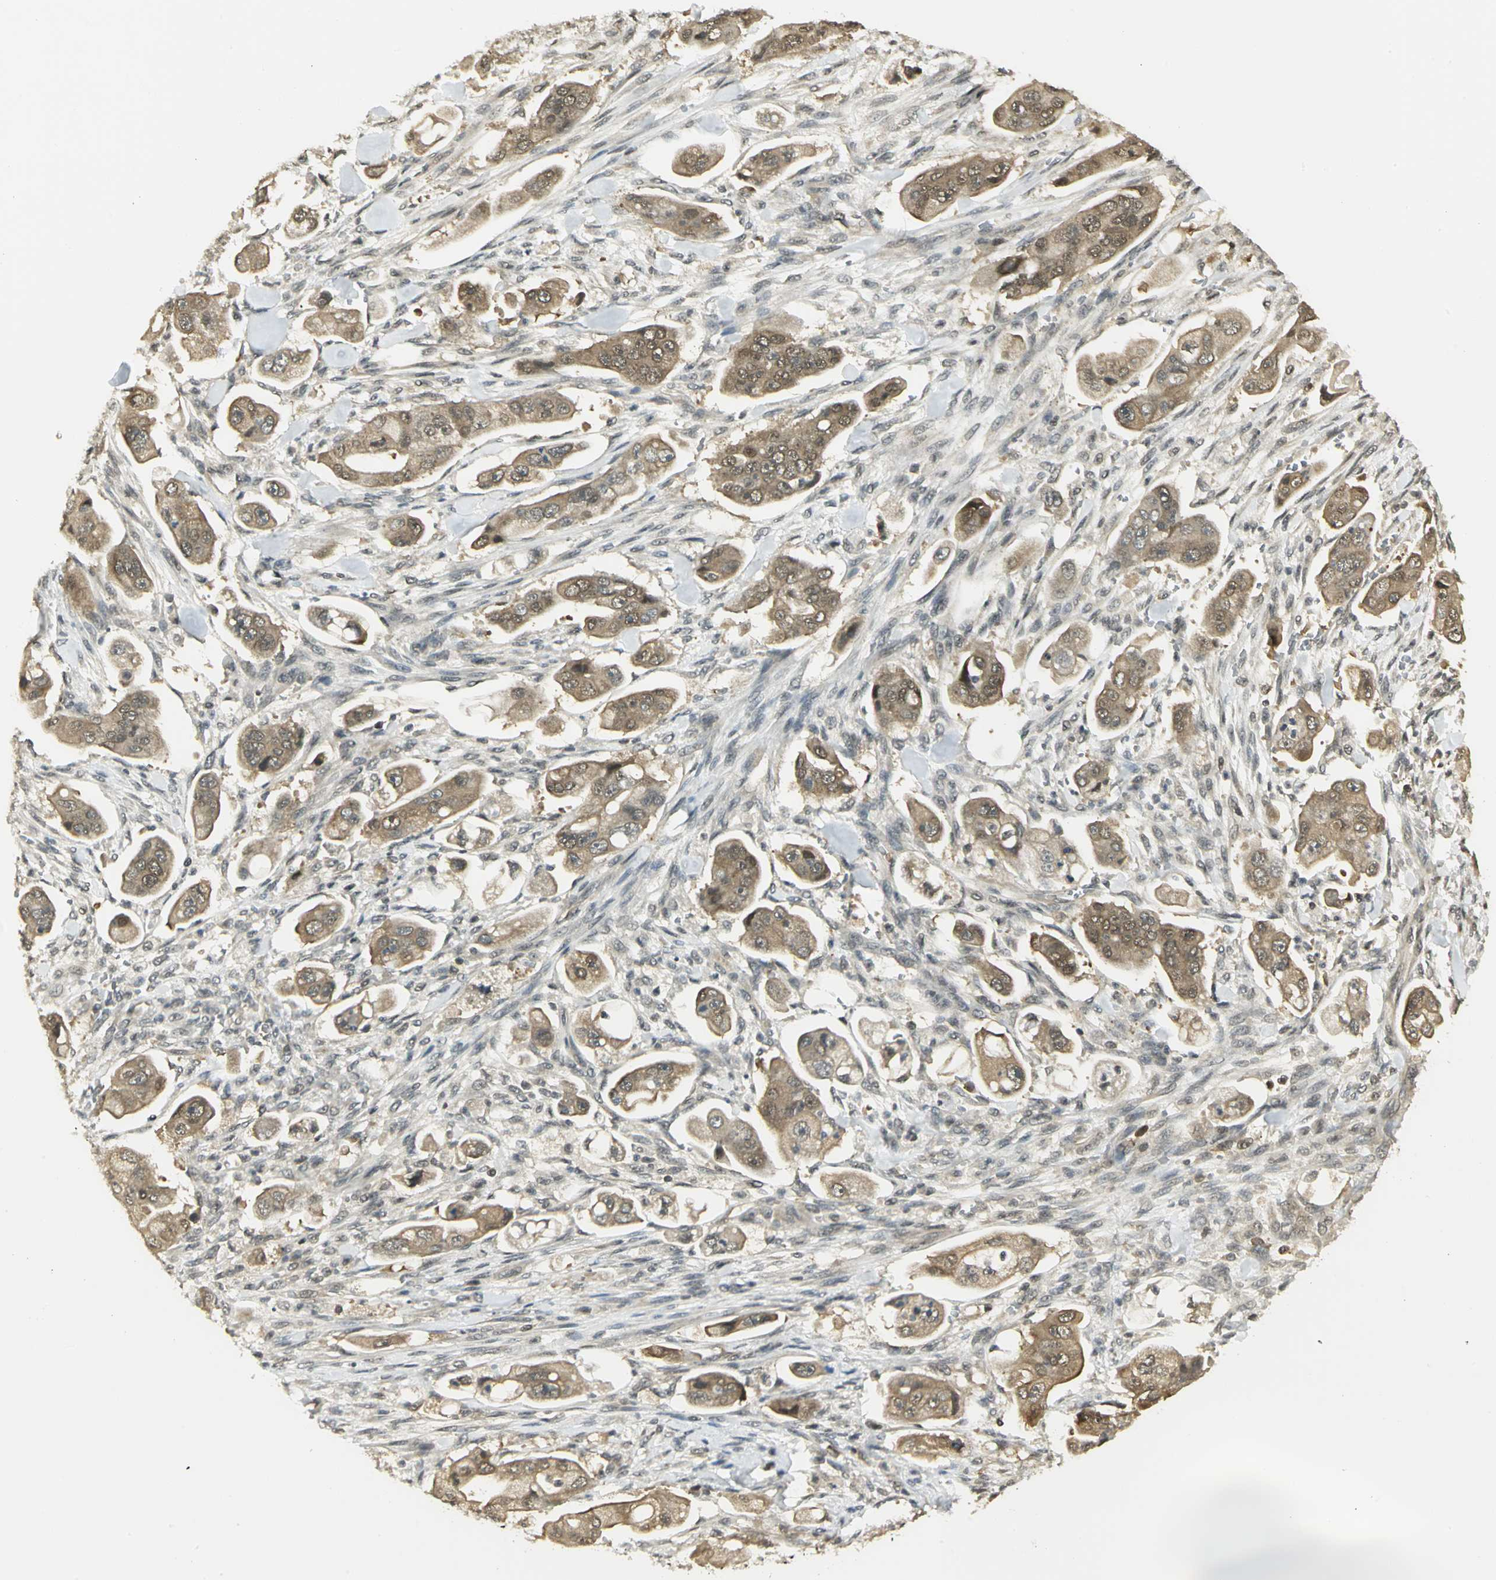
{"staining": {"intensity": "moderate", "quantity": ">75%", "location": "cytoplasmic/membranous"}, "tissue": "stomach cancer", "cell_type": "Tumor cells", "image_type": "cancer", "snomed": [{"axis": "morphology", "description": "Adenocarcinoma, NOS"}, {"axis": "topography", "description": "Stomach"}], "caption": "The photomicrograph exhibits immunohistochemical staining of stomach adenocarcinoma. There is moderate cytoplasmic/membranous expression is identified in about >75% of tumor cells.", "gene": "CDC34", "patient": {"sex": "male", "age": 62}}